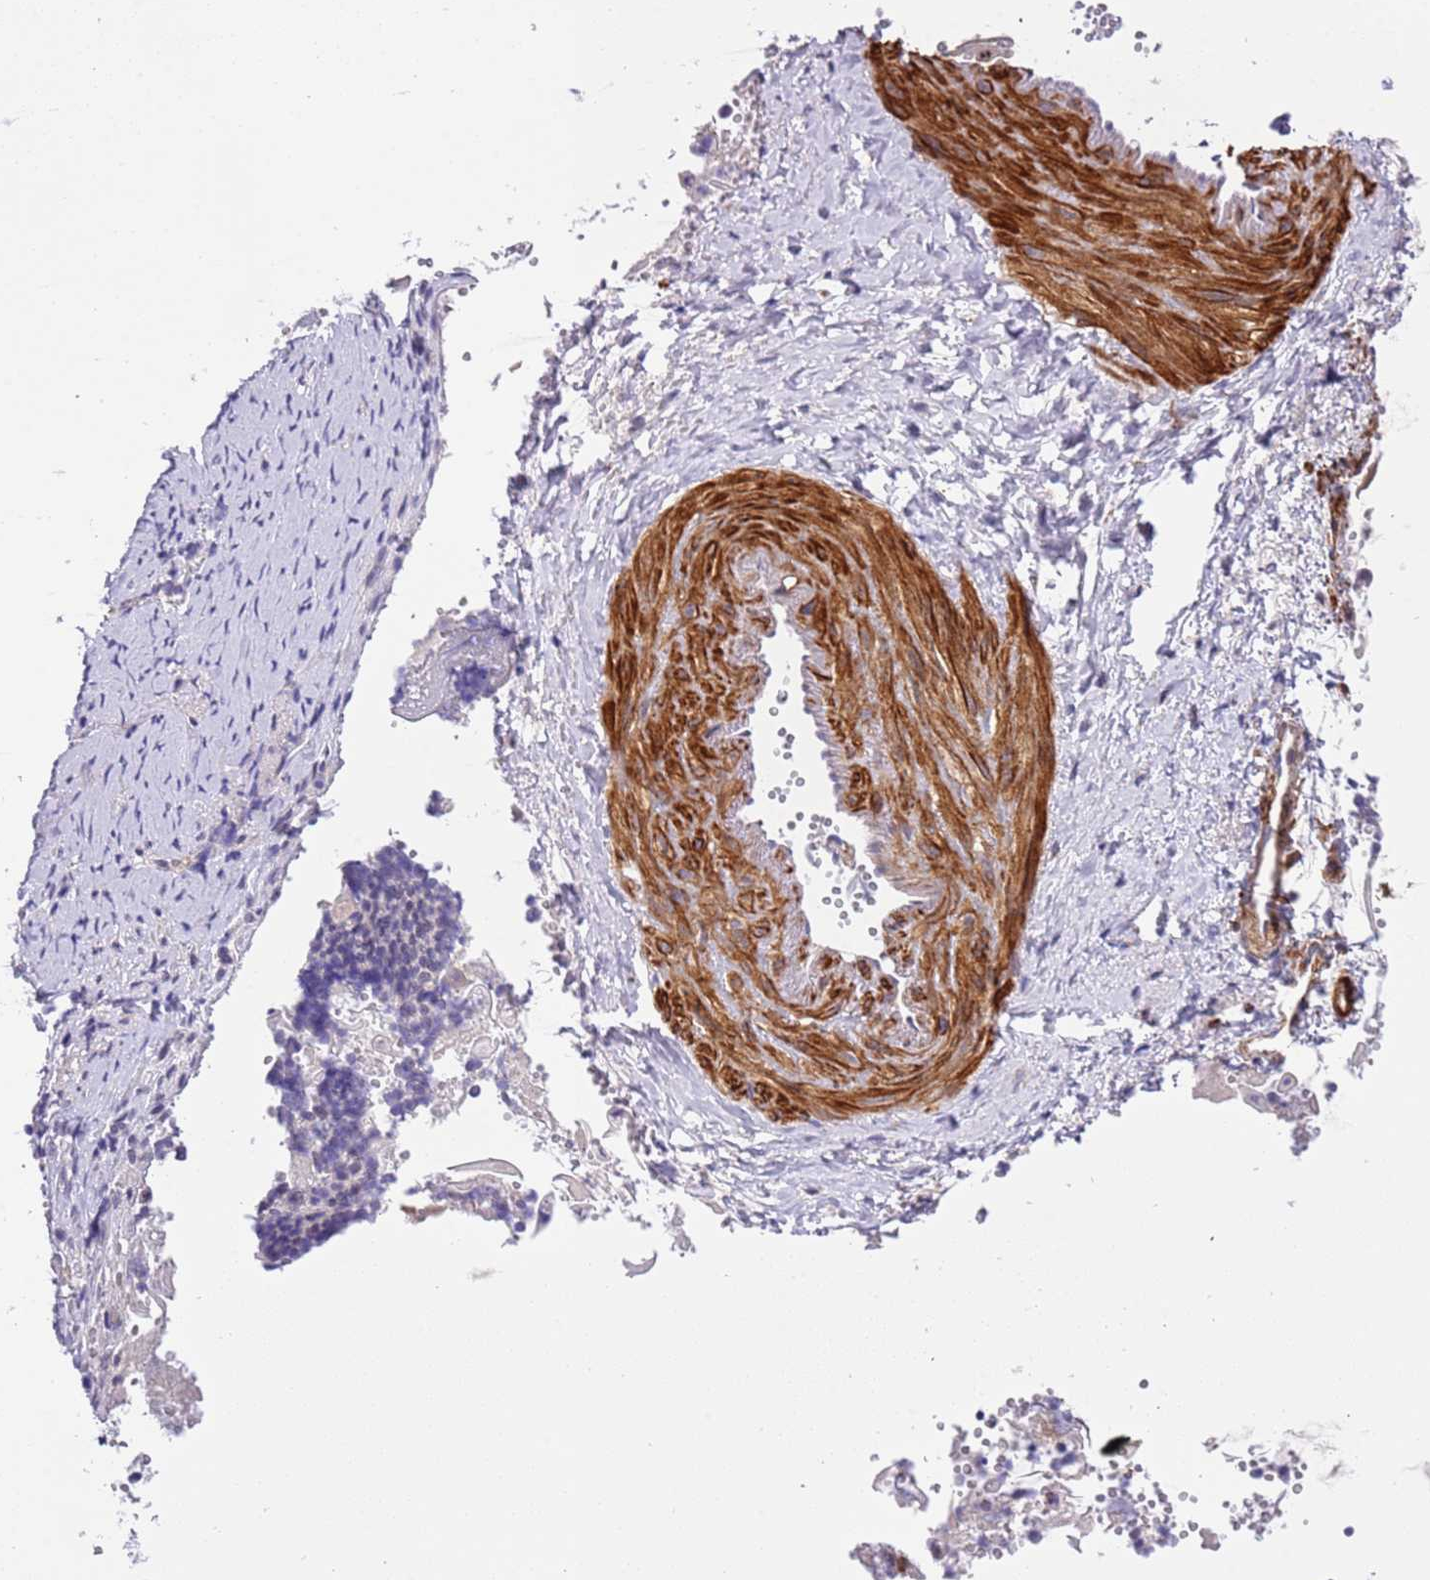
{"staining": {"intensity": "weak", "quantity": "<25%", "location": "nuclear"}, "tissue": "cervical cancer", "cell_type": "Tumor cells", "image_type": "cancer", "snomed": [{"axis": "morphology", "description": "Normal tissue, NOS"}, {"axis": "morphology", "description": "Squamous cell carcinoma, NOS"}, {"axis": "topography", "description": "Cervix"}], "caption": "Immunohistochemical staining of cervical cancer displays no significant staining in tumor cells.", "gene": "PLEKHH1", "patient": {"sex": "female", "age": 39}}